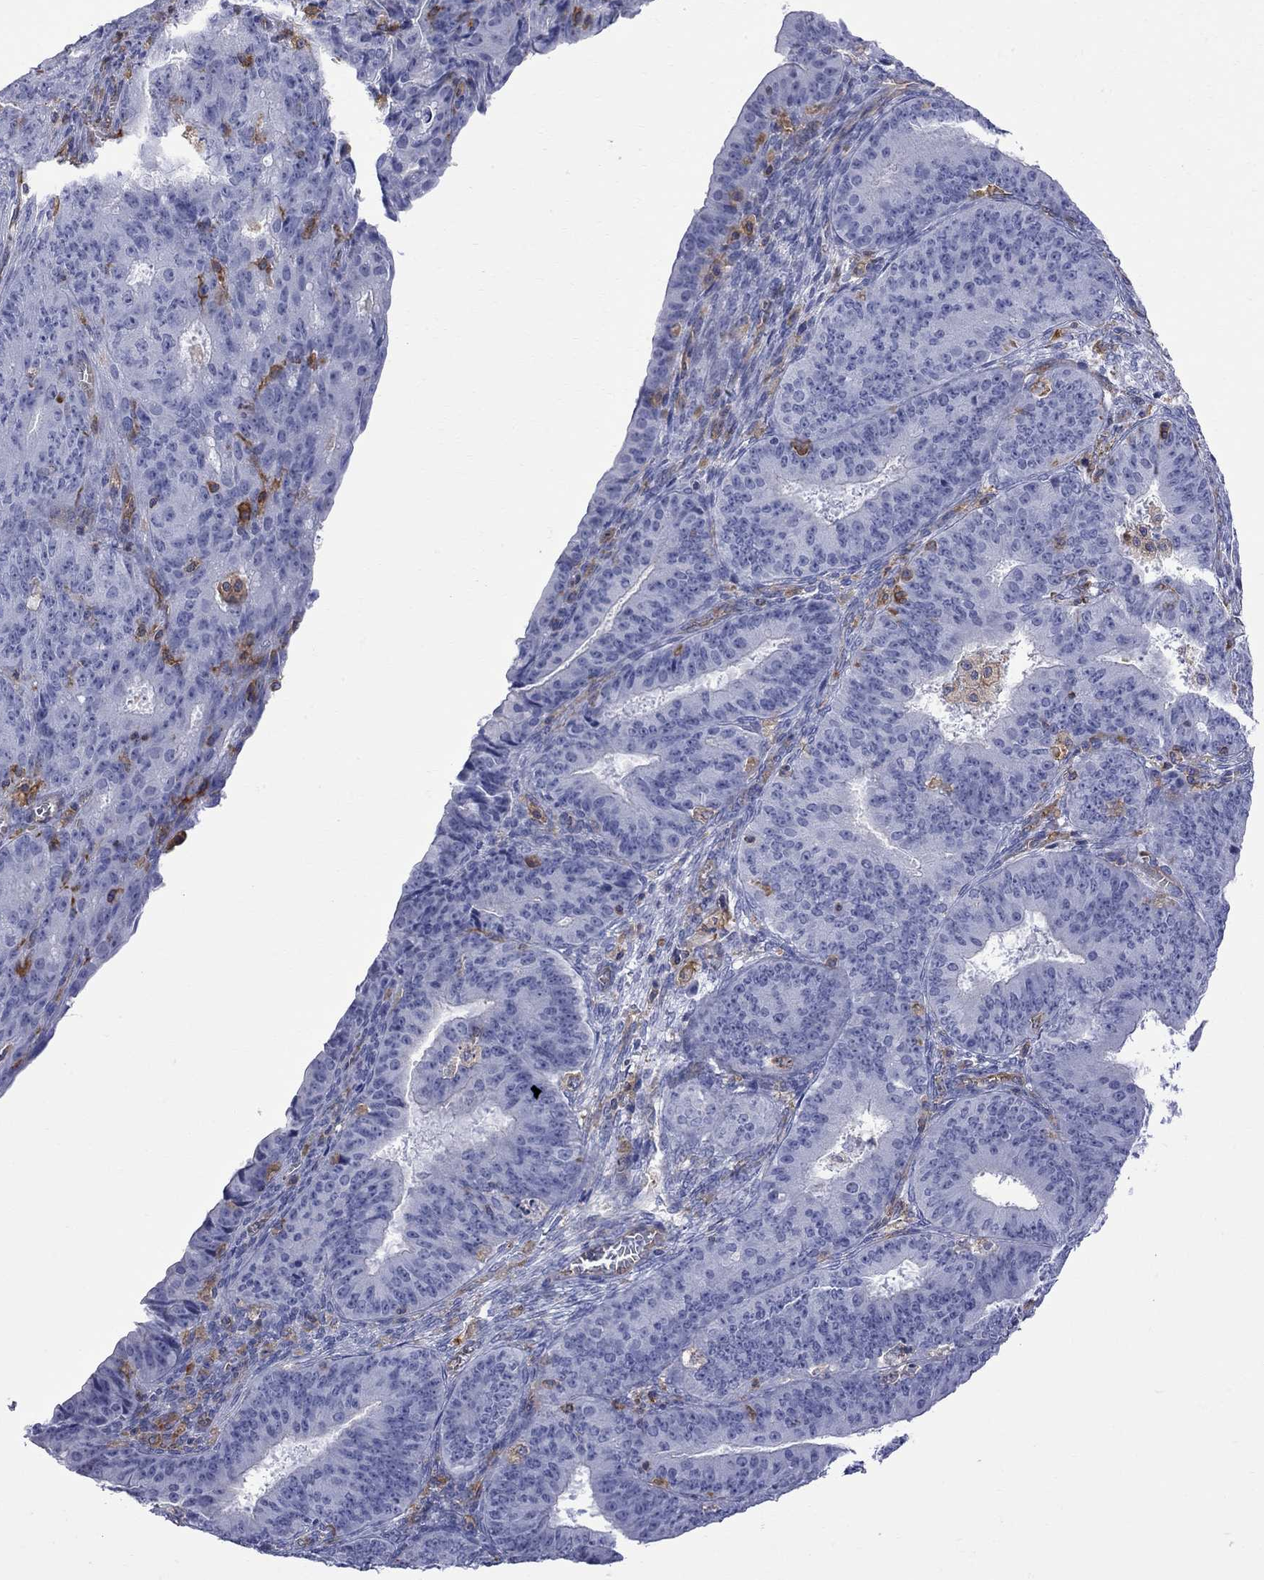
{"staining": {"intensity": "negative", "quantity": "none", "location": "none"}, "tissue": "ovarian cancer", "cell_type": "Tumor cells", "image_type": "cancer", "snomed": [{"axis": "morphology", "description": "Carcinoma, endometroid"}, {"axis": "topography", "description": "Ovary"}], "caption": "Tumor cells are negative for protein expression in human ovarian cancer.", "gene": "ABI3", "patient": {"sex": "female", "age": 42}}